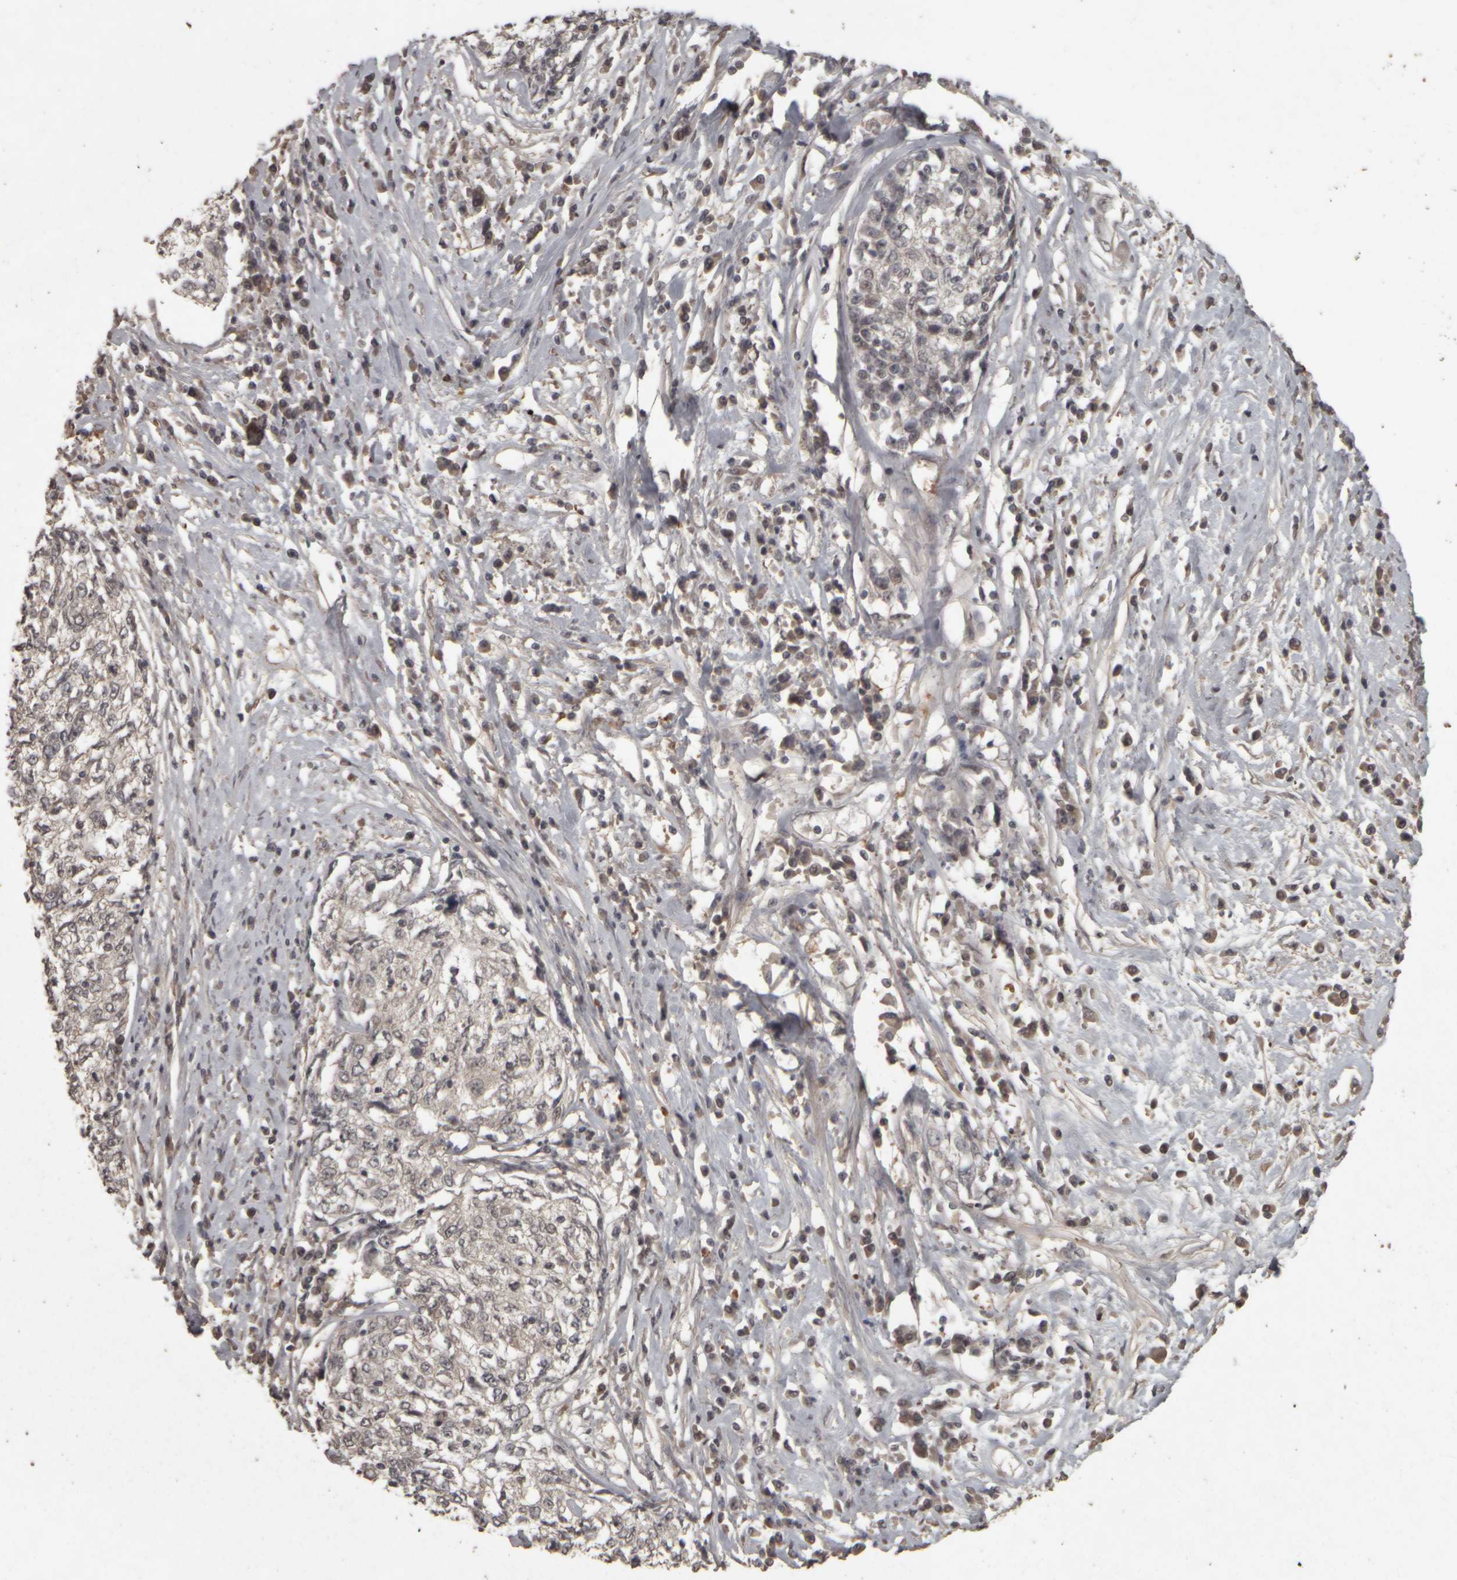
{"staining": {"intensity": "negative", "quantity": "none", "location": "none"}, "tissue": "cervical cancer", "cell_type": "Tumor cells", "image_type": "cancer", "snomed": [{"axis": "morphology", "description": "Squamous cell carcinoma, NOS"}, {"axis": "topography", "description": "Cervix"}], "caption": "Immunohistochemical staining of cervical cancer (squamous cell carcinoma) exhibits no significant staining in tumor cells.", "gene": "ACO1", "patient": {"sex": "female", "age": 57}}